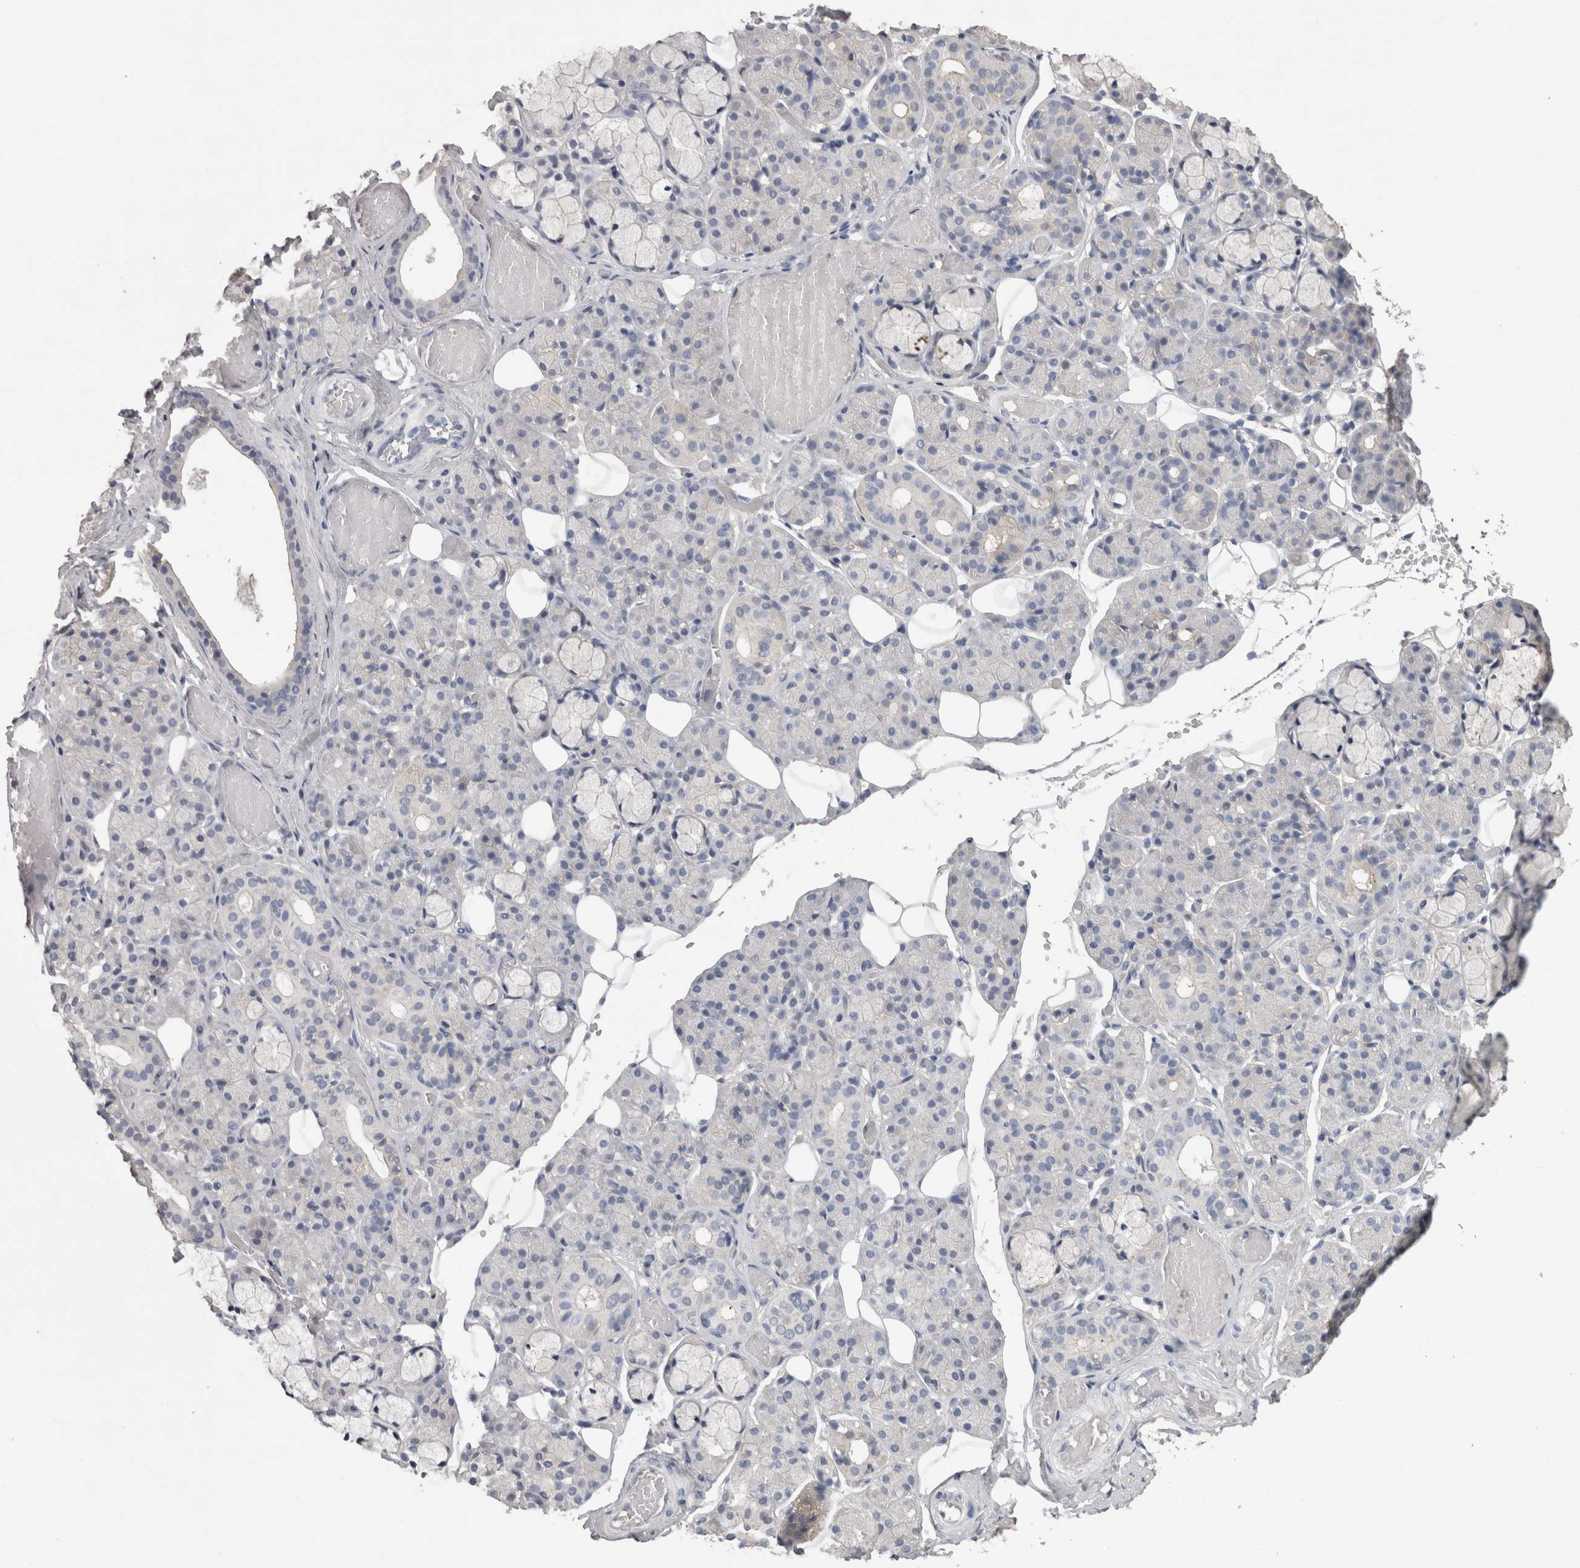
{"staining": {"intensity": "negative", "quantity": "none", "location": "none"}, "tissue": "salivary gland", "cell_type": "Glandular cells", "image_type": "normal", "snomed": [{"axis": "morphology", "description": "Normal tissue, NOS"}, {"axis": "topography", "description": "Salivary gland"}], "caption": "A high-resolution histopathology image shows immunohistochemistry (IHC) staining of normal salivary gland, which exhibits no significant positivity in glandular cells. (Brightfield microscopy of DAB (3,3'-diaminobenzidine) IHC at high magnification).", "gene": "NECTIN2", "patient": {"sex": "male", "age": 63}}